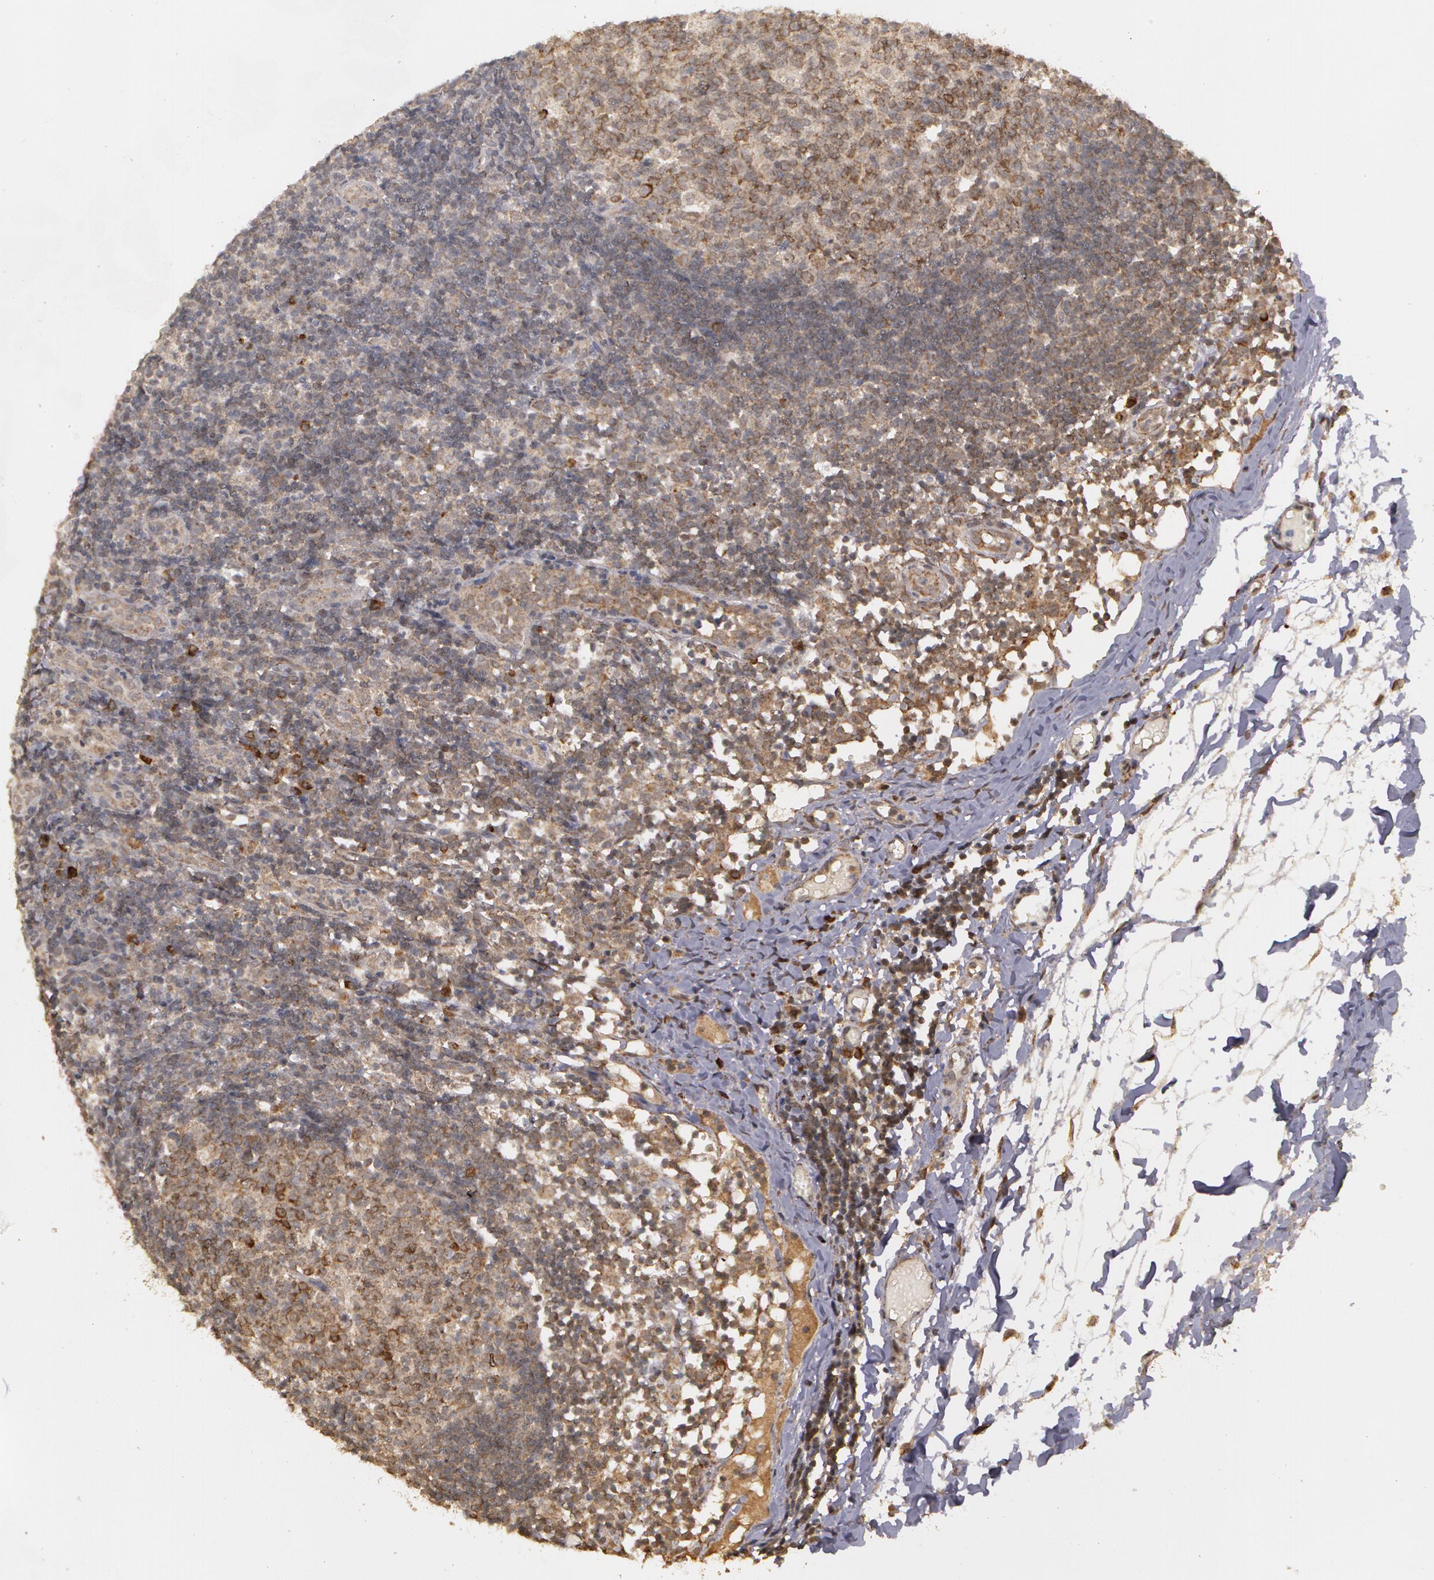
{"staining": {"intensity": "strong", "quantity": ">75%", "location": "cytoplasmic/membranous"}, "tissue": "lymph node", "cell_type": "Germinal center cells", "image_type": "normal", "snomed": [{"axis": "morphology", "description": "Normal tissue, NOS"}, {"axis": "morphology", "description": "Inflammation, NOS"}, {"axis": "topography", "description": "Lymph node"}, {"axis": "topography", "description": "Salivary gland"}], "caption": "Protein staining of unremarkable lymph node shows strong cytoplasmic/membranous expression in approximately >75% of germinal center cells. (Brightfield microscopy of DAB IHC at high magnification).", "gene": "GLIS1", "patient": {"sex": "male", "age": 3}}